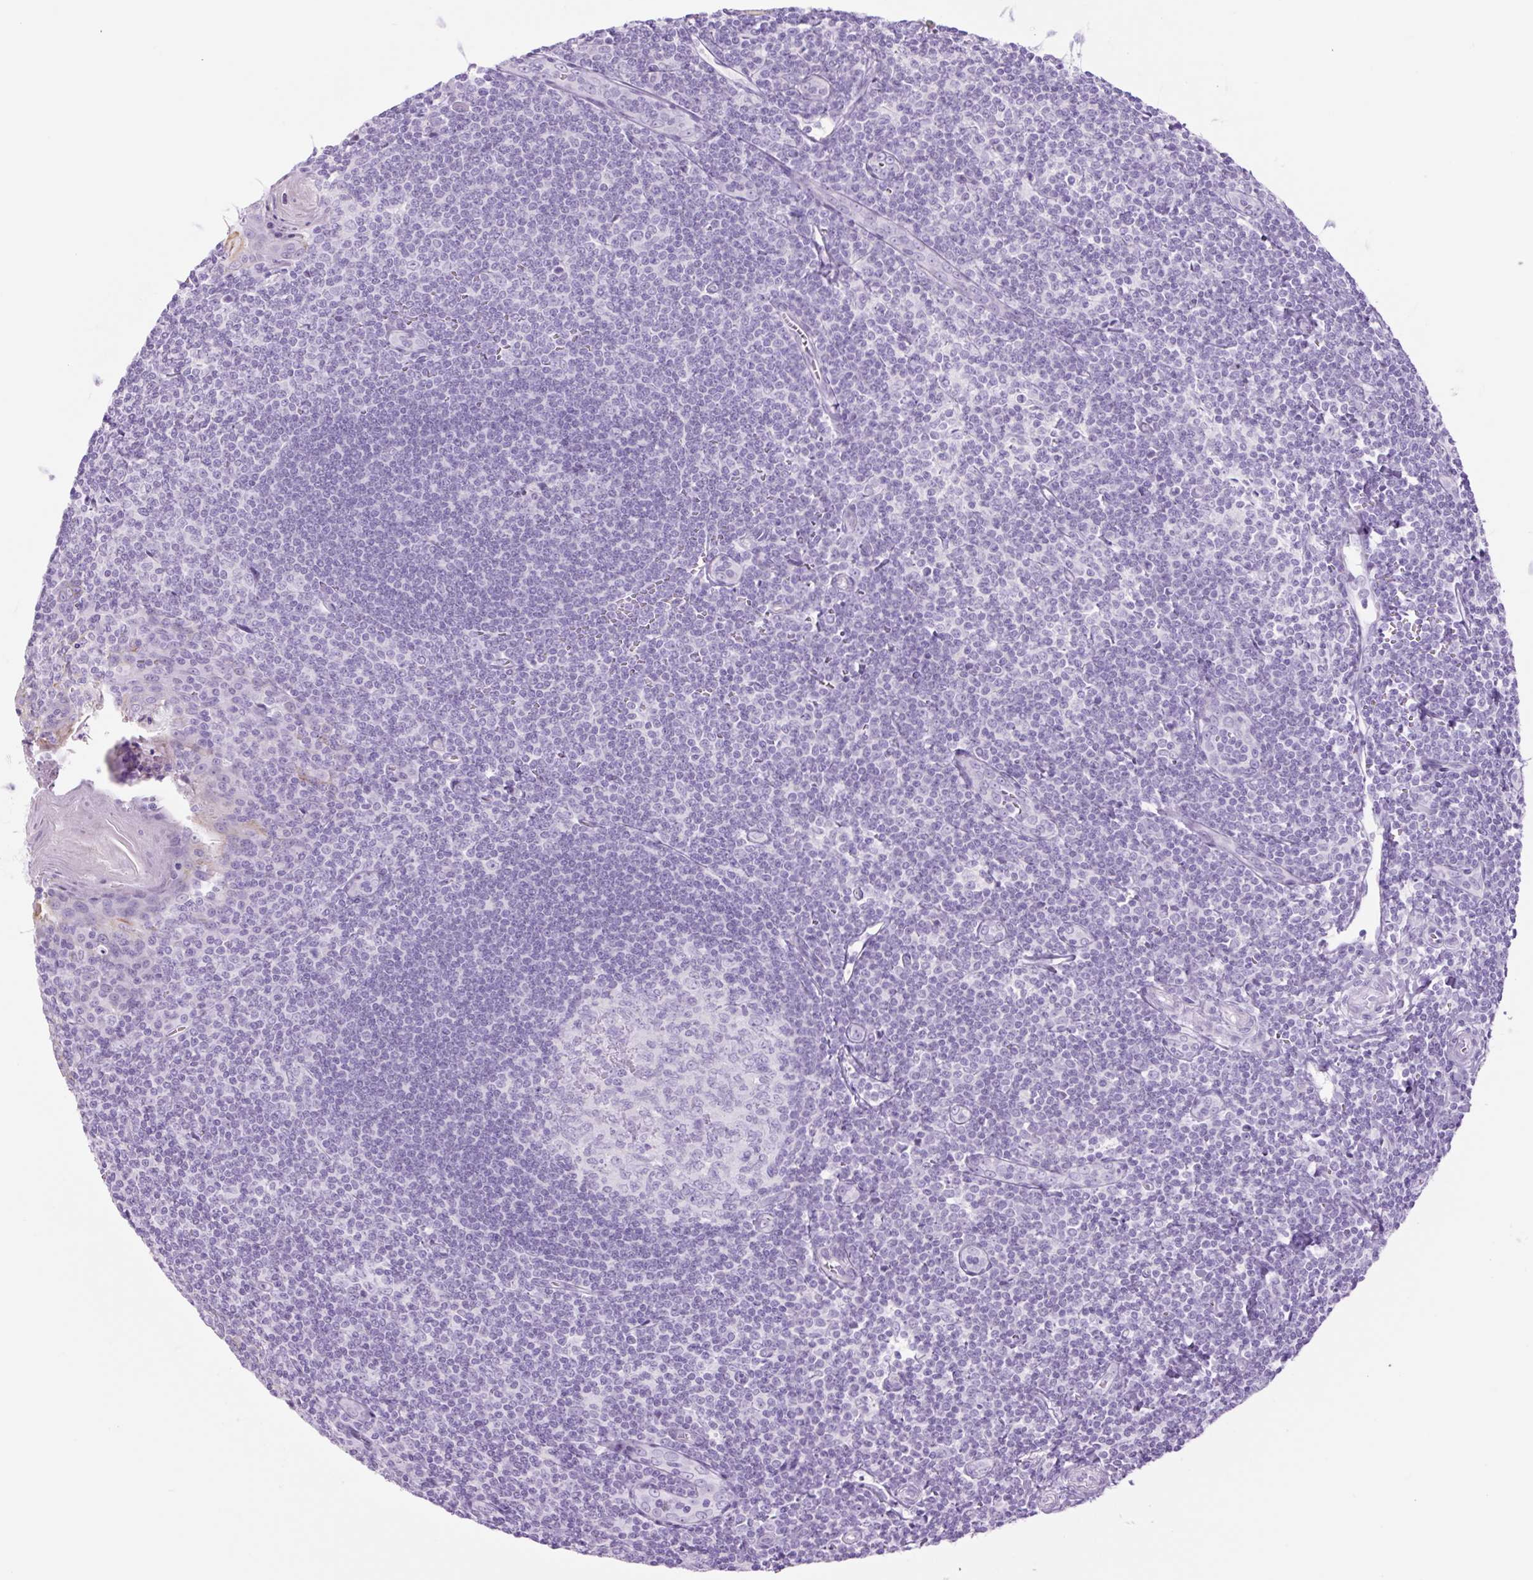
{"staining": {"intensity": "negative", "quantity": "none", "location": "none"}, "tissue": "tonsil", "cell_type": "Germinal center cells", "image_type": "normal", "snomed": [{"axis": "morphology", "description": "Normal tissue, NOS"}, {"axis": "topography", "description": "Tonsil"}], "caption": "A histopathology image of tonsil stained for a protein exhibits no brown staining in germinal center cells.", "gene": "TFF2", "patient": {"sex": "male", "age": 27}}